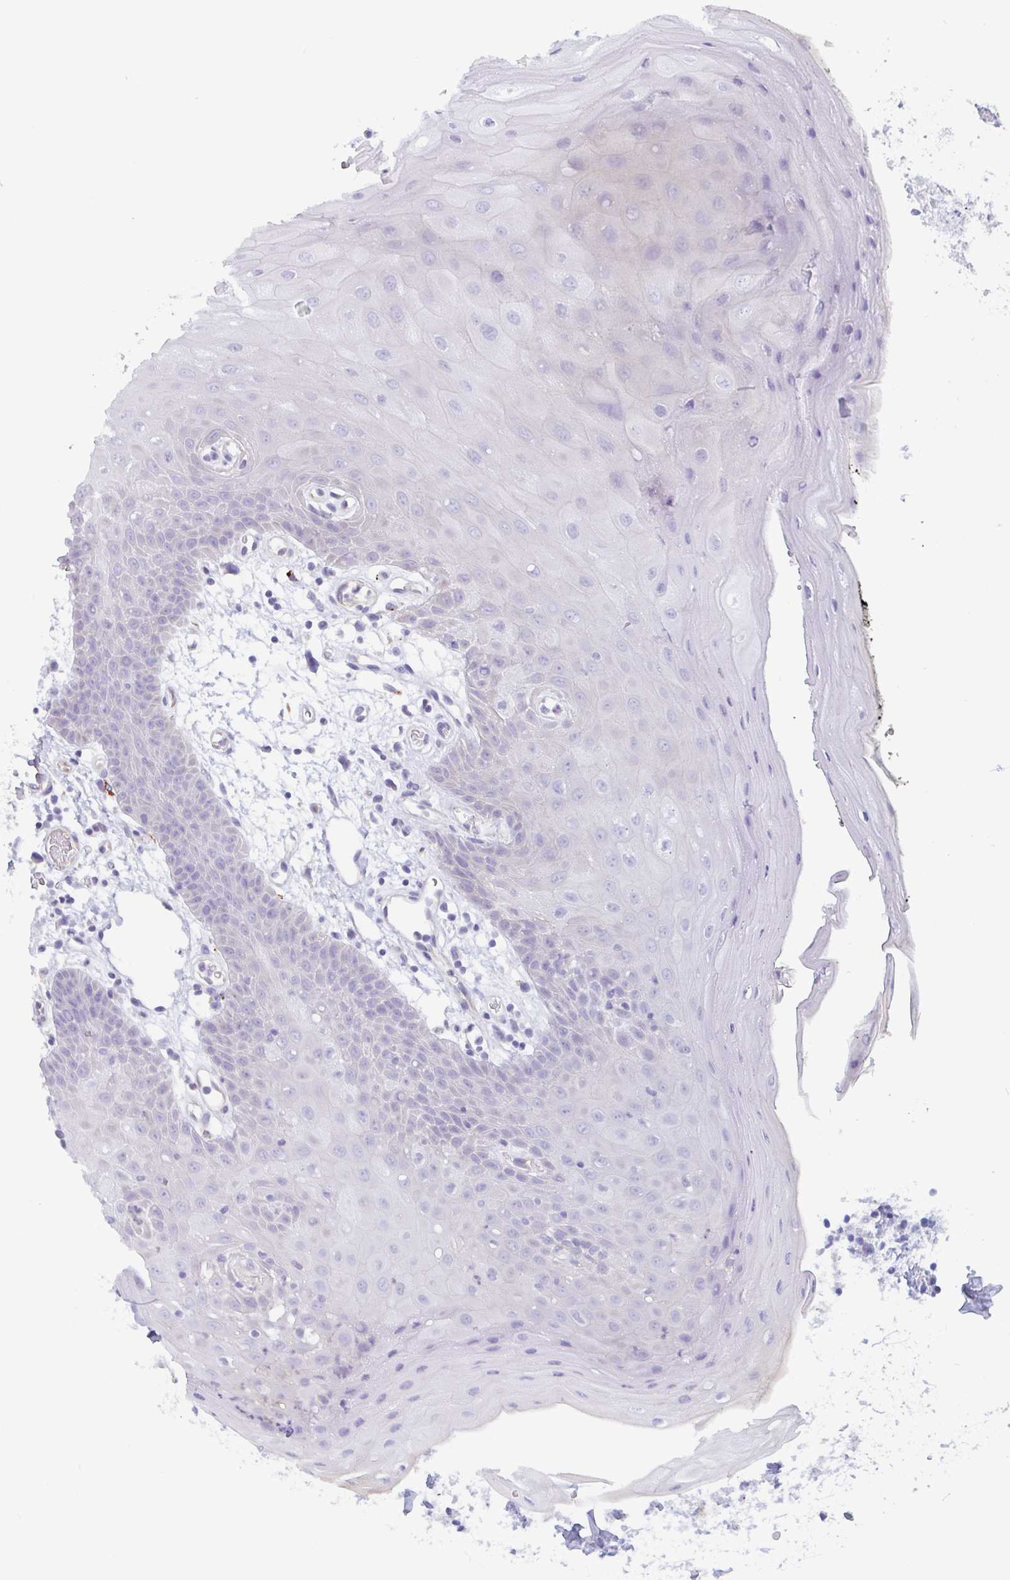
{"staining": {"intensity": "negative", "quantity": "none", "location": "none"}, "tissue": "oral mucosa", "cell_type": "Squamous epithelial cells", "image_type": "normal", "snomed": [{"axis": "morphology", "description": "Normal tissue, NOS"}, {"axis": "topography", "description": "Oral tissue"}], "caption": "Immunohistochemical staining of normal oral mucosa shows no significant staining in squamous epithelial cells. (Stains: DAB (3,3'-diaminobenzidine) IHC with hematoxylin counter stain, Microscopy: brightfield microscopy at high magnification).", "gene": "LENG9", "patient": {"sex": "female", "age": 59}}